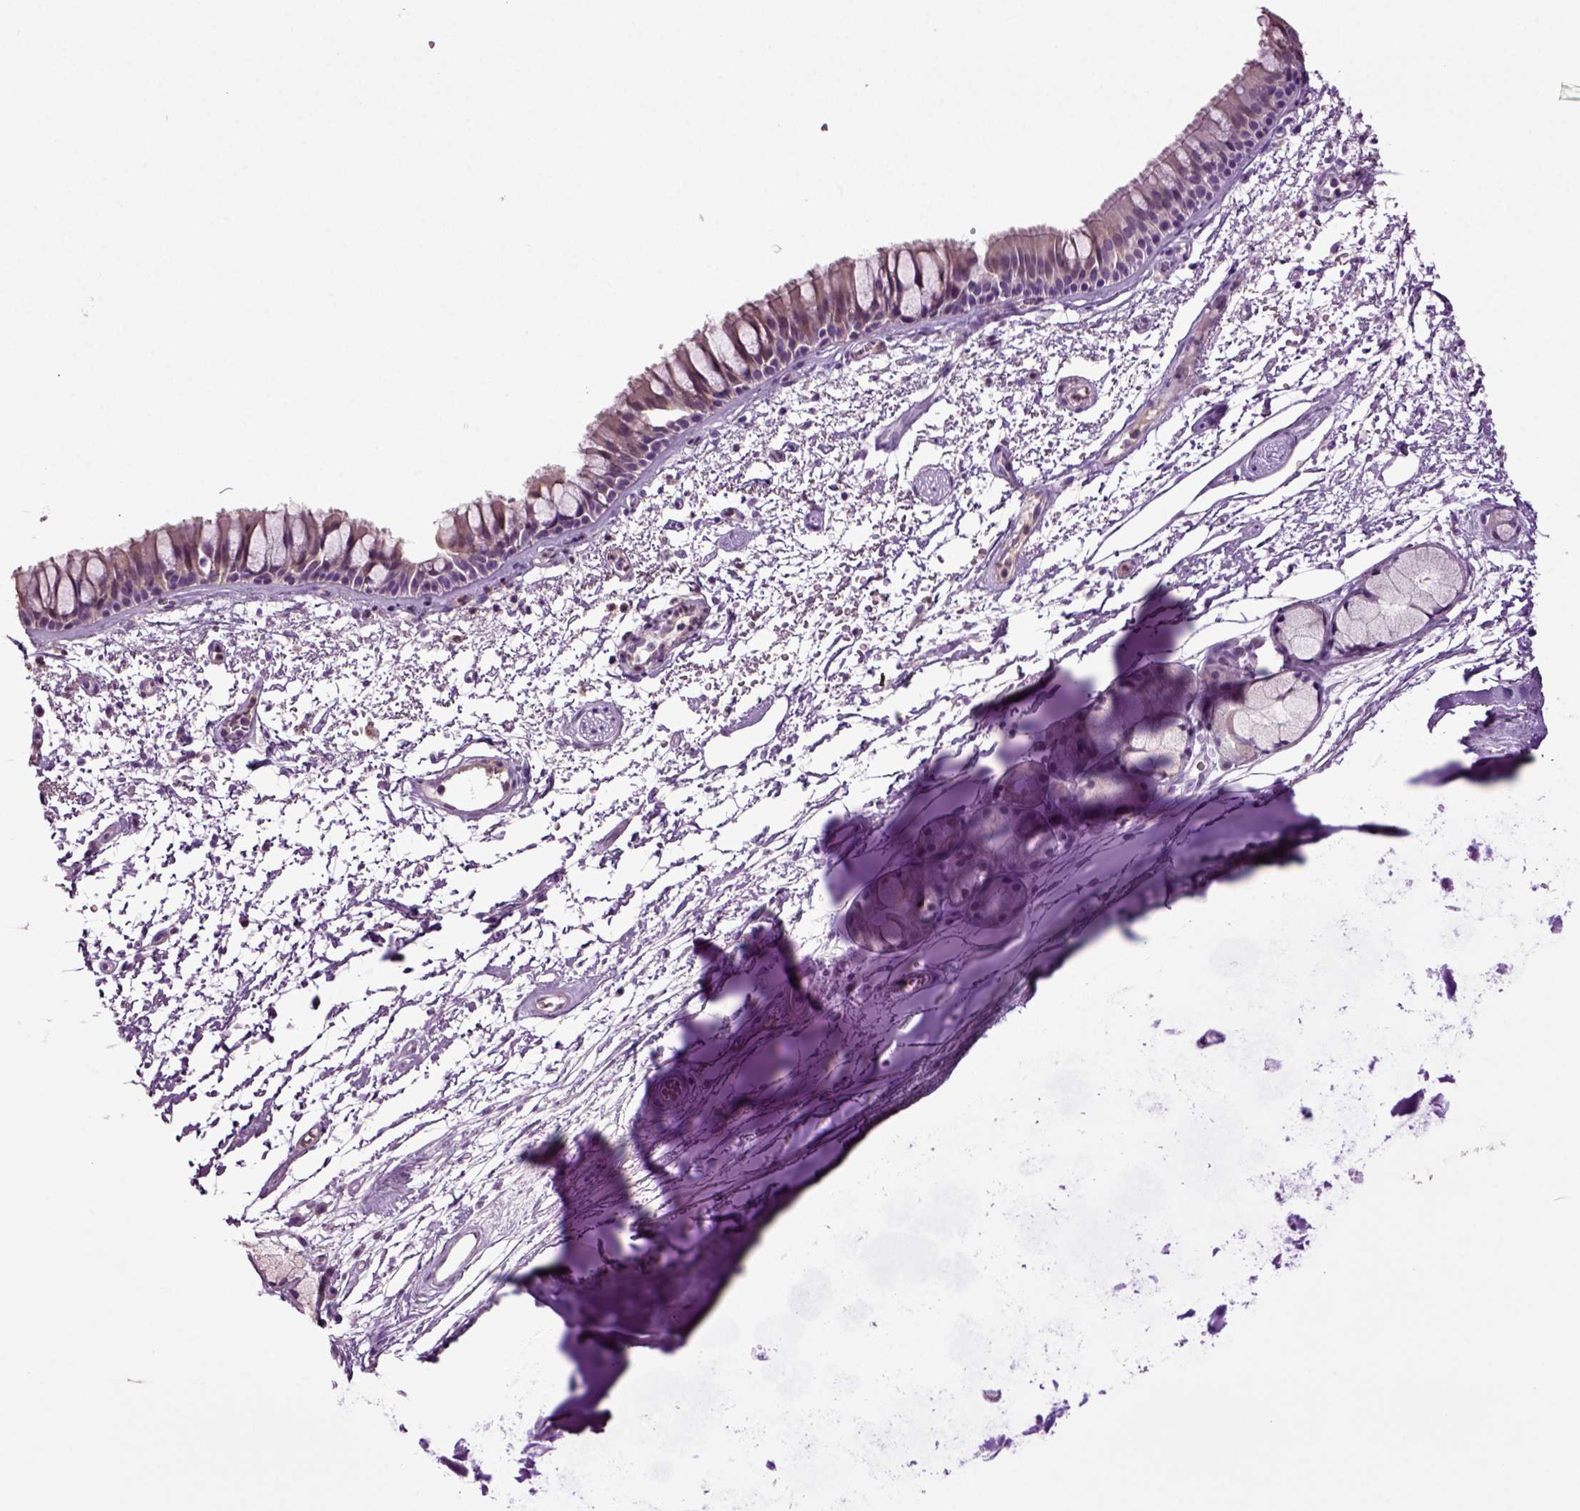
{"staining": {"intensity": "weak", "quantity": "<25%", "location": "cytoplasmic/membranous"}, "tissue": "bronchus", "cell_type": "Respiratory epithelial cells", "image_type": "normal", "snomed": [{"axis": "morphology", "description": "Normal tissue, NOS"}, {"axis": "topography", "description": "Cartilage tissue"}, {"axis": "topography", "description": "Bronchus"}], "caption": "The image exhibits no significant staining in respiratory epithelial cells of bronchus. (Brightfield microscopy of DAB (3,3'-diaminobenzidine) immunohistochemistry (IHC) at high magnification).", "gene": "FGF11", "patient": {"sex": "male", "age": 66}}